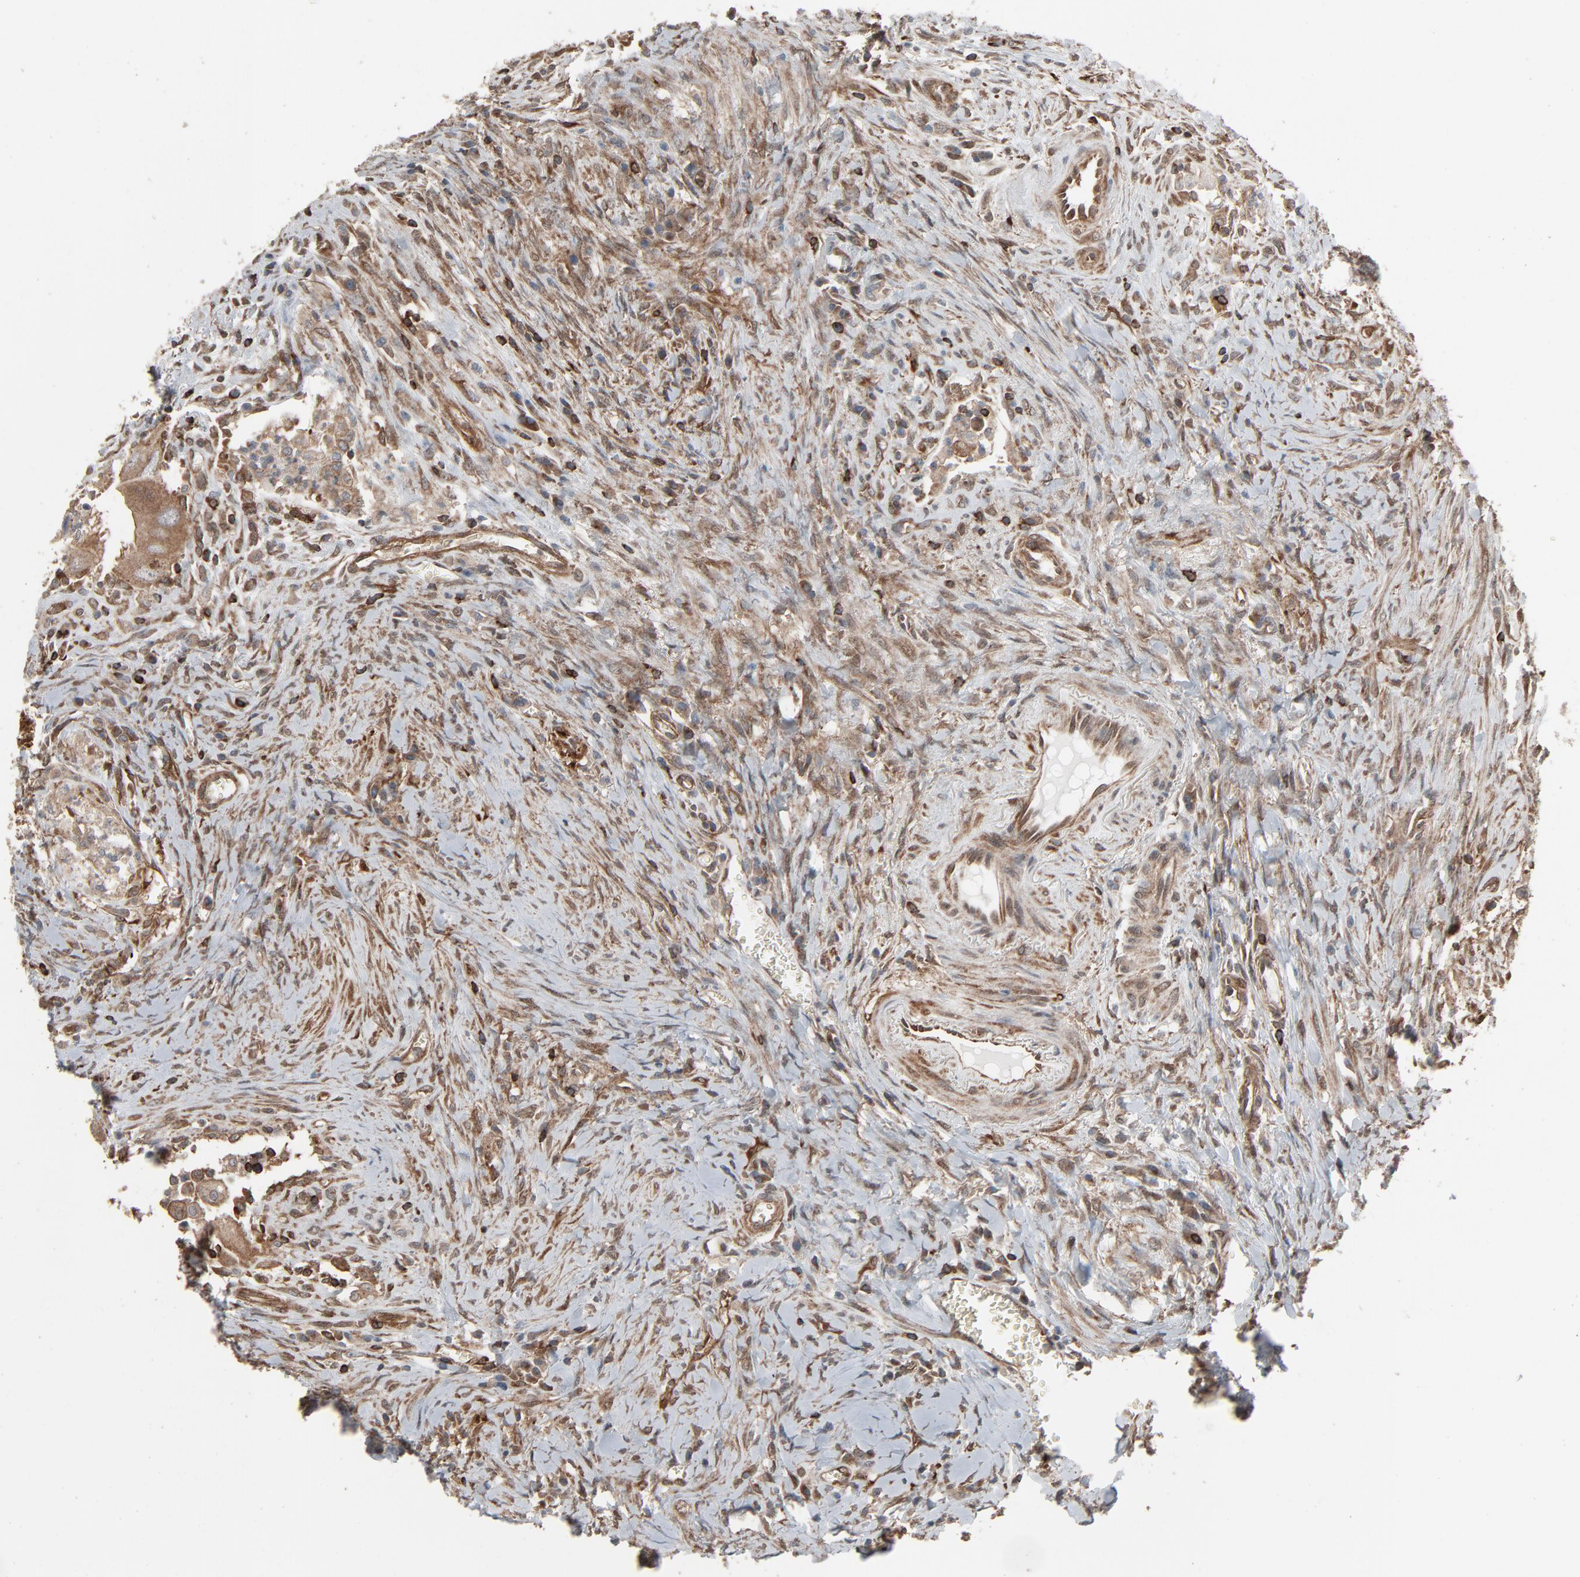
{"staining": {"intensity": "weak", "quantity": ">75%", "location": "cytoplasmic/membranous"}, "tissue": "colorectal cancer", "cell_type": "Tumor cells", "image_type": "cancer", "snomed": [{"axis": "morphology", "description": "Adenocarcinoma, NOS"}, {"axis": "topography", "description": "Rectum"}], "caption": "High-power microscopy captured an immunohistochemistry image of adenocarcinoma (colorectal), revealing weak cytoplasmic/membranous positivity in approximately >75% of tumor cells.", "gene": "OPTN", "patient": {"sex": "male", "age": 70}}